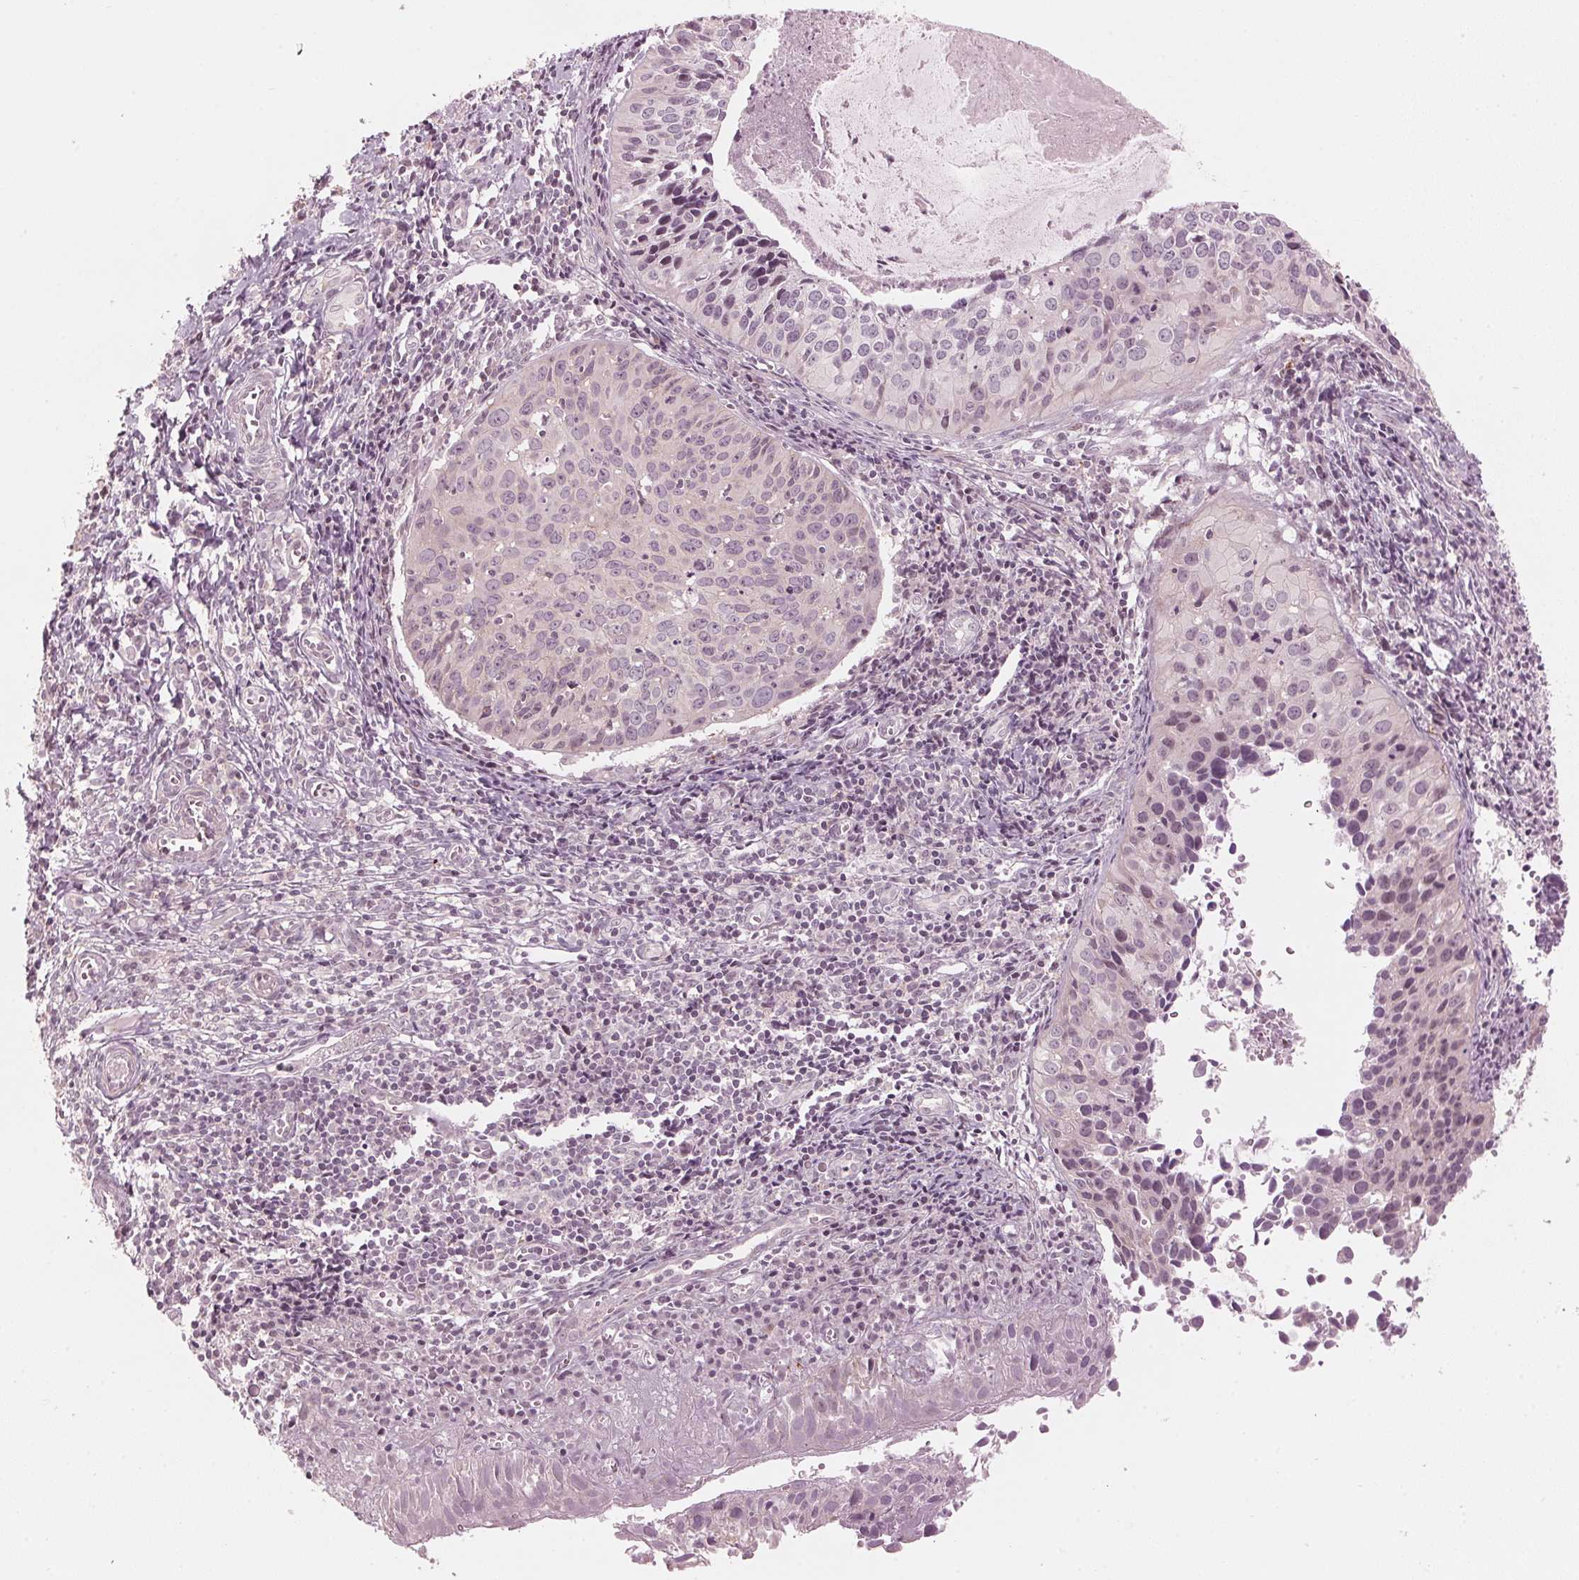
{"staining": {"intensity": "negative", "quantity": "none", "location": "none"}, "tissue": "cervical cancer", "cell_type": "Tumor cells", "image_type": "cancer", "snomed": [{"axis": "morphology", "description": "Squamous cell carcinoma, NOS"}, {"axis": "topography", "description": "Cervix"}], "caption": "High magnification brightfield microscopy of cervical squamous cell carcinoma stained with DAB (3,3'-diaminobenzidine) (brown) and counterstained with hematoxylin (blue): tumor cells show no significant expression. Nuclei are stained in blue.", "gene": "TMED6", "patient": {"sex": "female", "age": 31}}